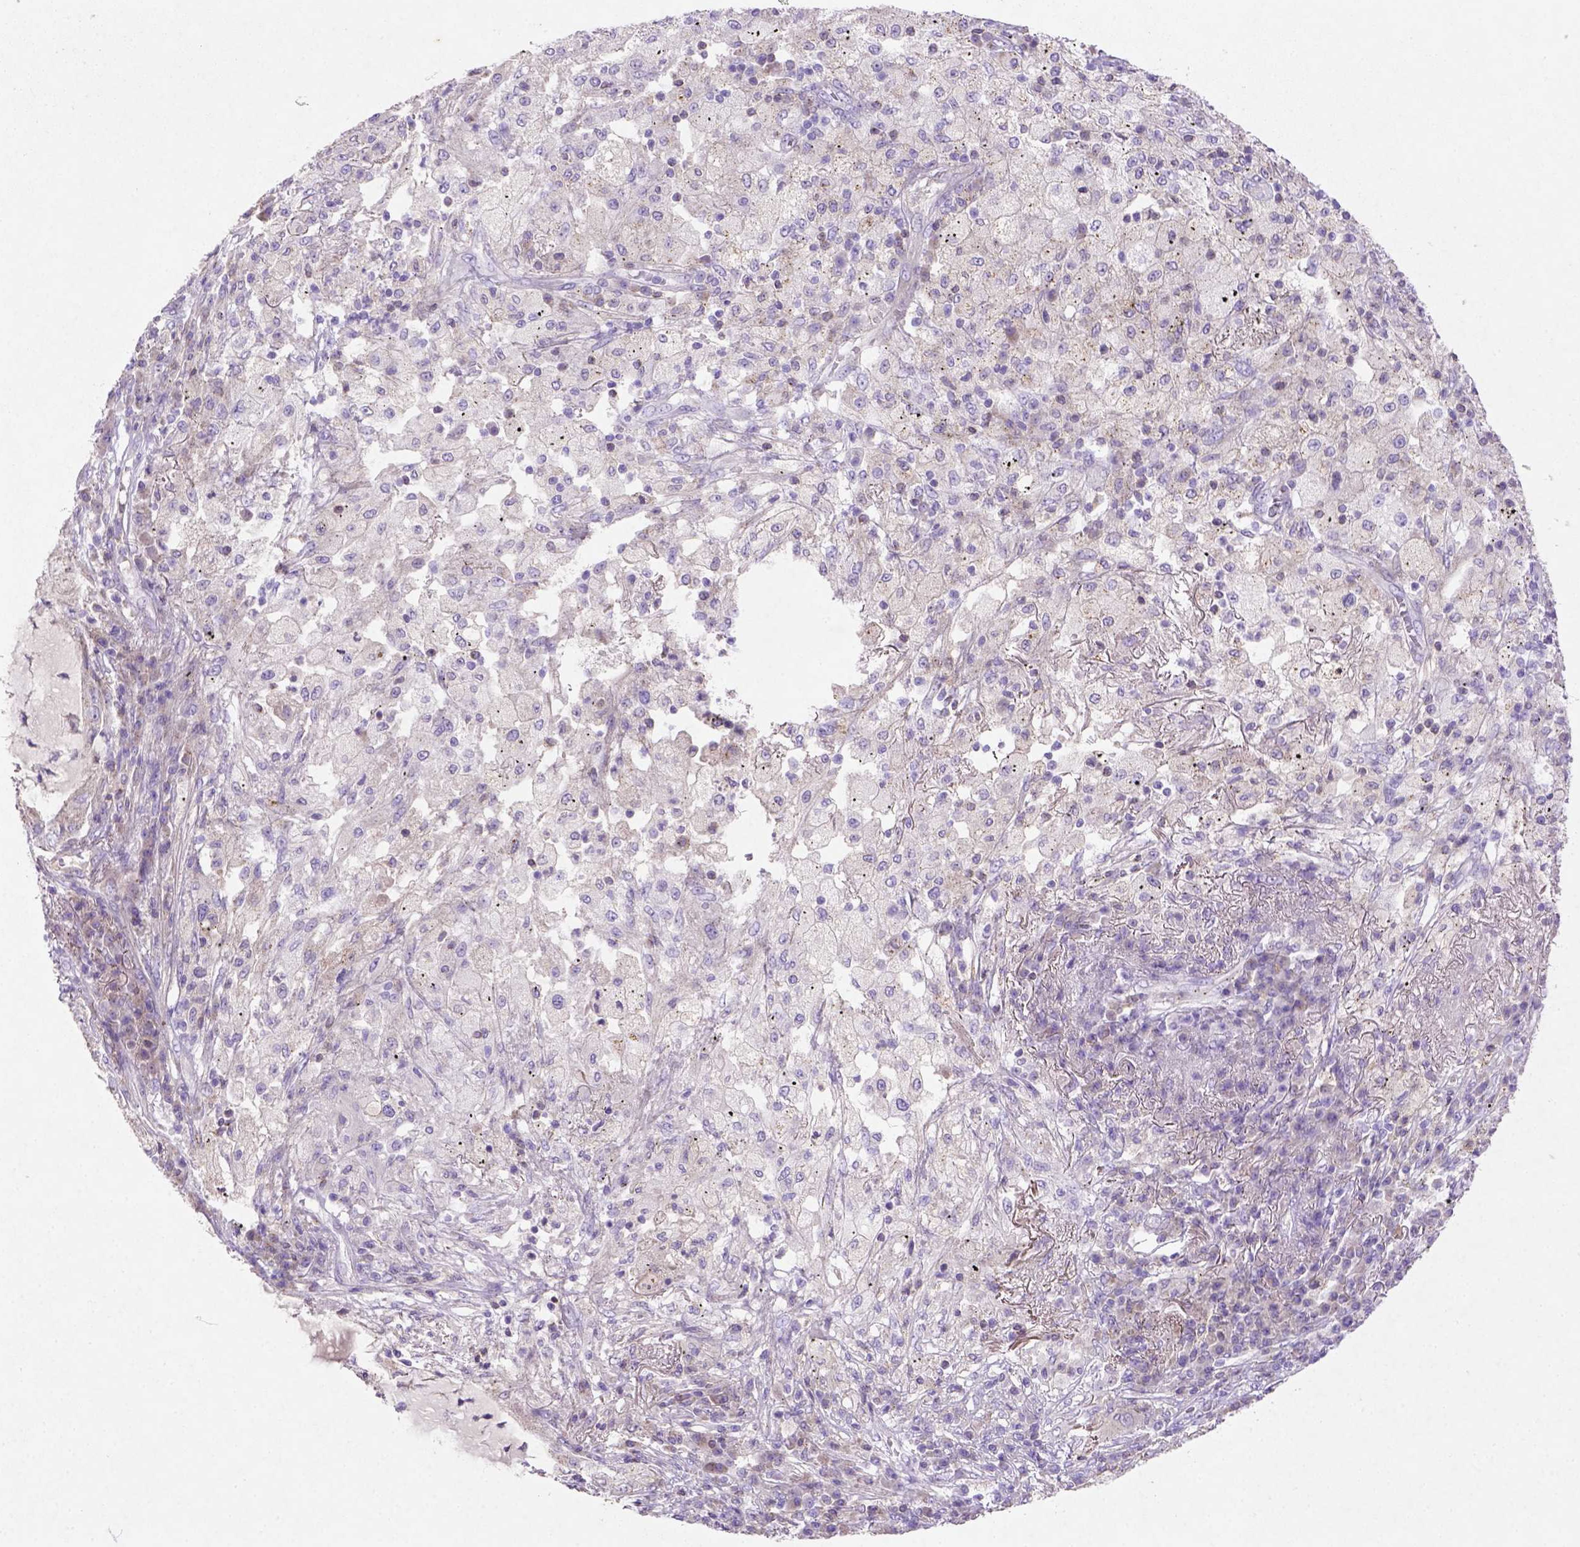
{"staining": {"intensity": "negative", "quantity": "none", "location": "none"}, "tissue": "lung cancer", "cell_type": "Tumor cells", "image_type": "cancer", "snomed": [{"axis": "morphology", "description": "Adenocarcinoma, NOS"}, {"axis": "topography", "description": "Lung"}], "caption": "The immunohistochemistry micrograph has no significant staining in tumor cells of lung cancer (adenocarcinoma) tissue. (Brightfield microscopy of DAB IHC at high magnification).", "gene": "NUDT2", "patient": {"sex": "female", "age": 73}}